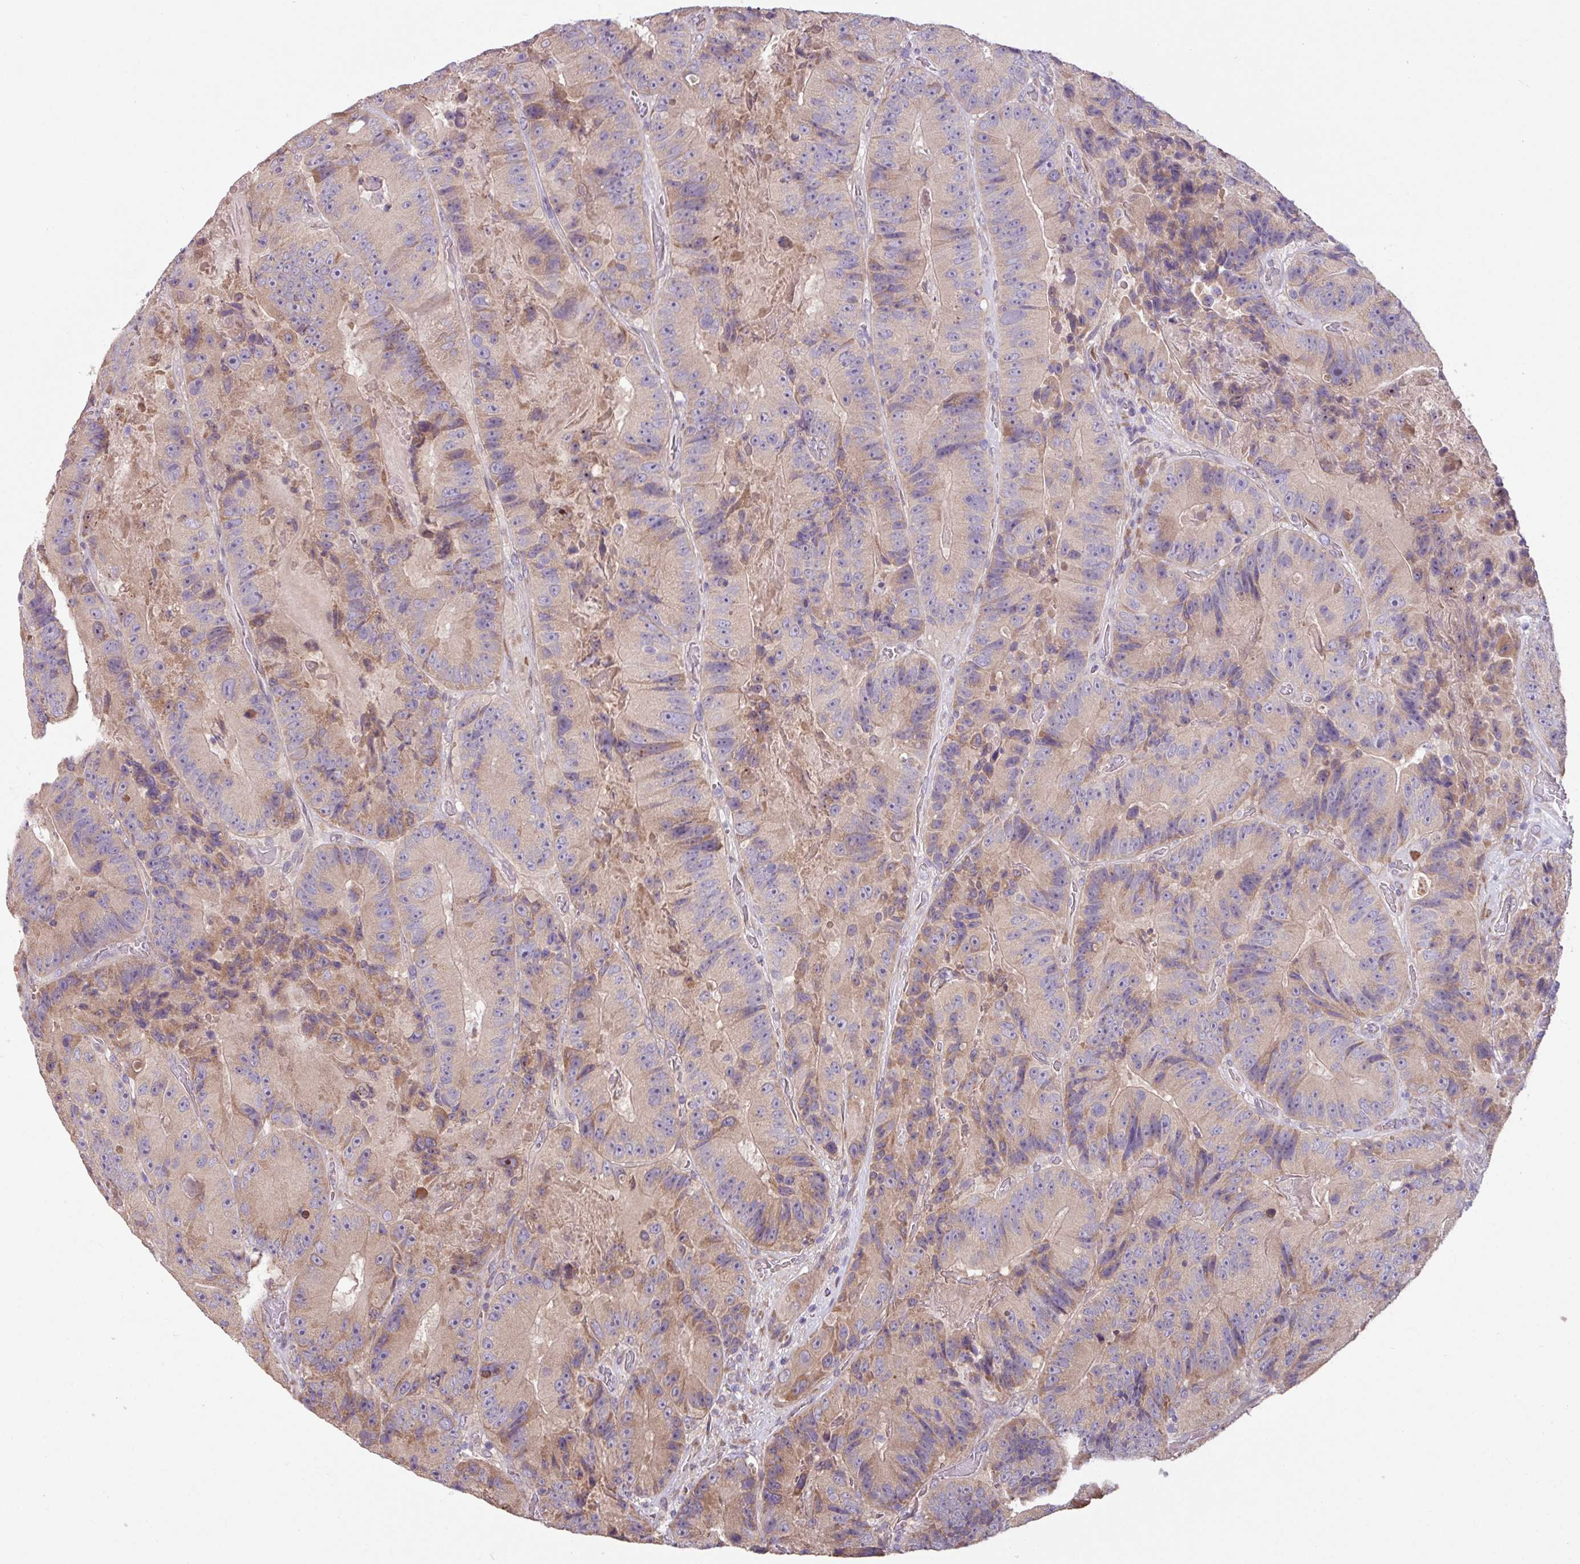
{"staining": {"intensity": "weak", "quantity": "25%-75%", "location": "cytoplasmic/membranous"}, "tissue": "colorectal cancer", "cell_type": "Tumor cells", "image_type": "cancer", "snomed": [{"axis": "morphology", "description": "Adenocarcinoma, NOS"}, {"axis": "topography", "description": "Colon"}], "caption": "Protein expression analysis of colorectal cancer reveals weak cytoplasmic/membranous positivity in approximately 25%-75% of tumor cells.", "gene": "C20orf27", "patient": {"sex": "female", "age": 86}}